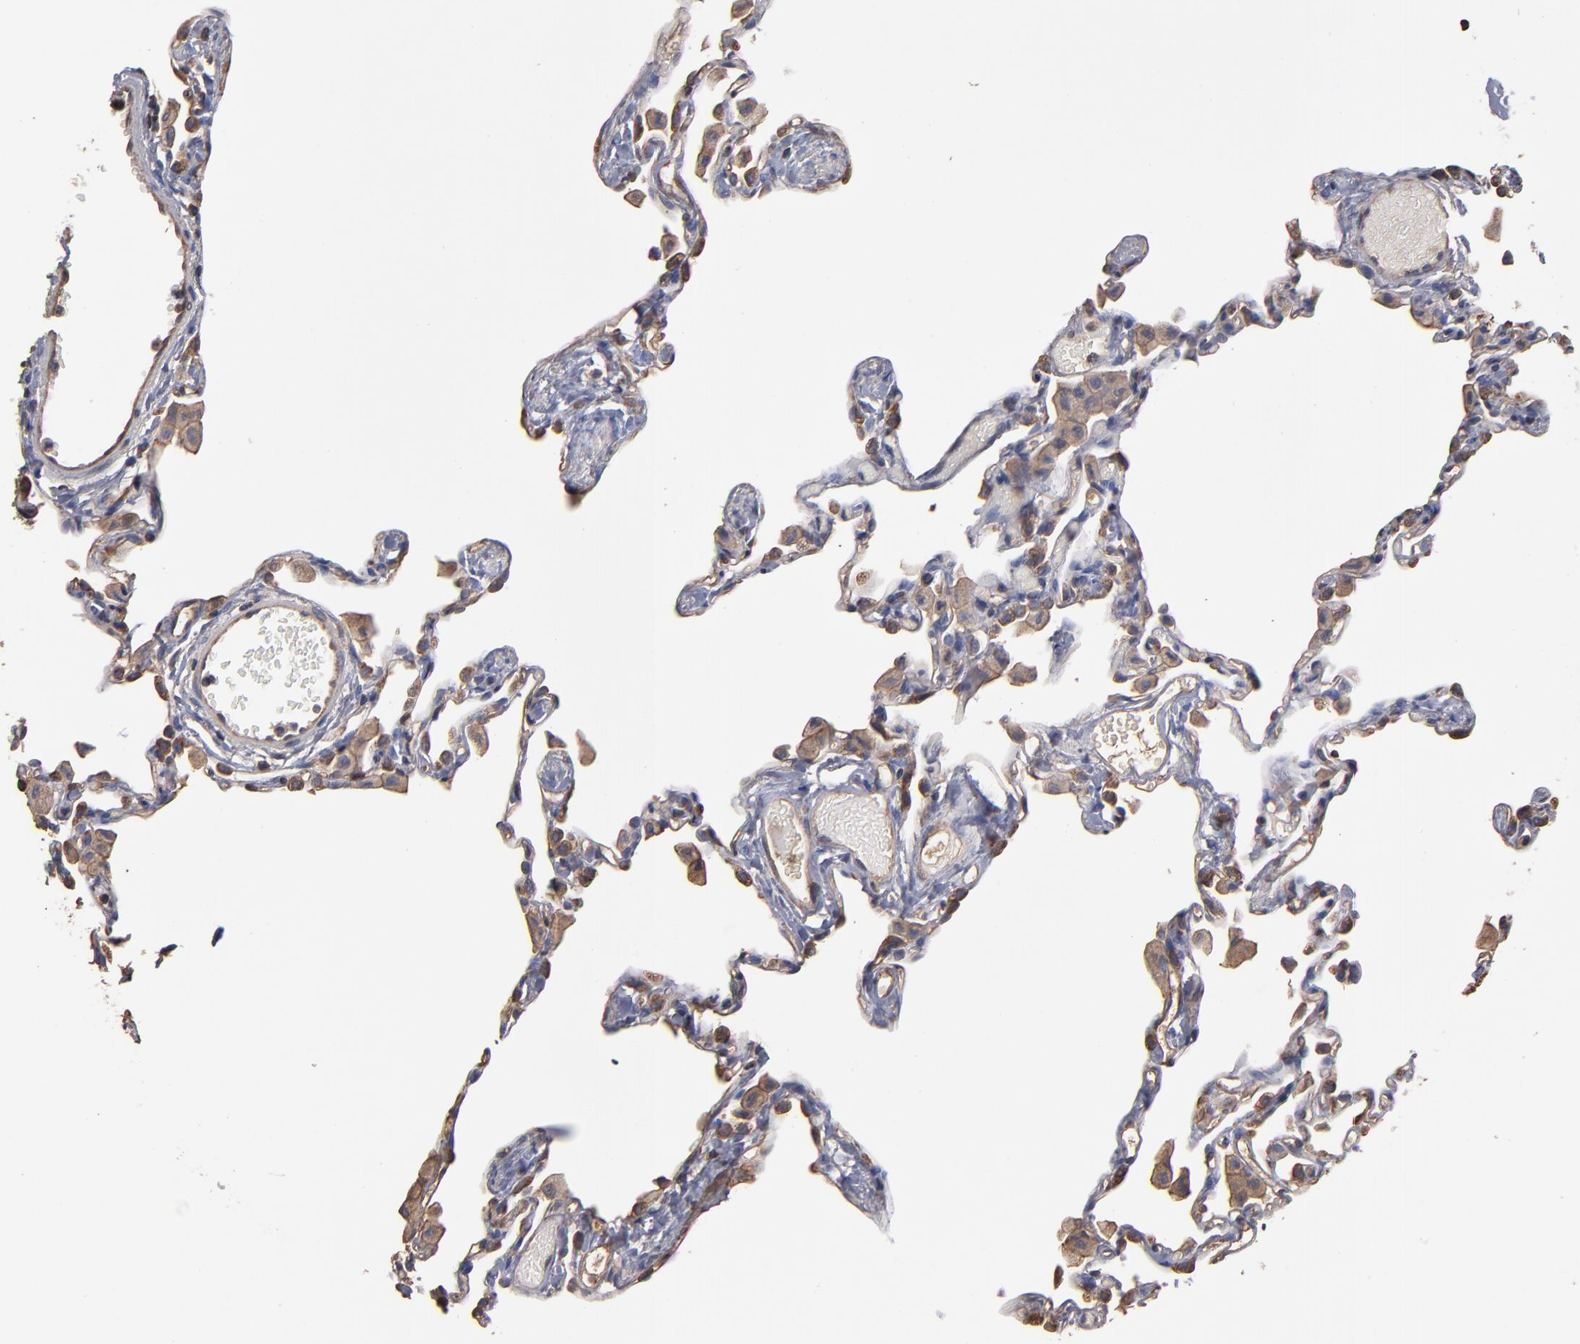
{"staining": {"intensity": "weak", "quantity": "25%-75%", "location": "cytoplasmic/membranous"}, "tissue": "lung", "cell_type": "Alveolar cells", "image_type": "normal", "snomed": [{"axis": "morphology", "description": "Normal tissue, NOS"}, {"axis": "topography", "description": "Lung"}], "caption": "Immunohistochemical staining of normal lung demonstrates 25%-75% levels of weak cytoplasmic/membranous protein positivity in about 25%-75% of alveolar cells. (brown staining indicates protein expression, while blue staining denotes nuclei).", "gene": "ESYT2", "patient": {"sex": "female", "age": 49}}